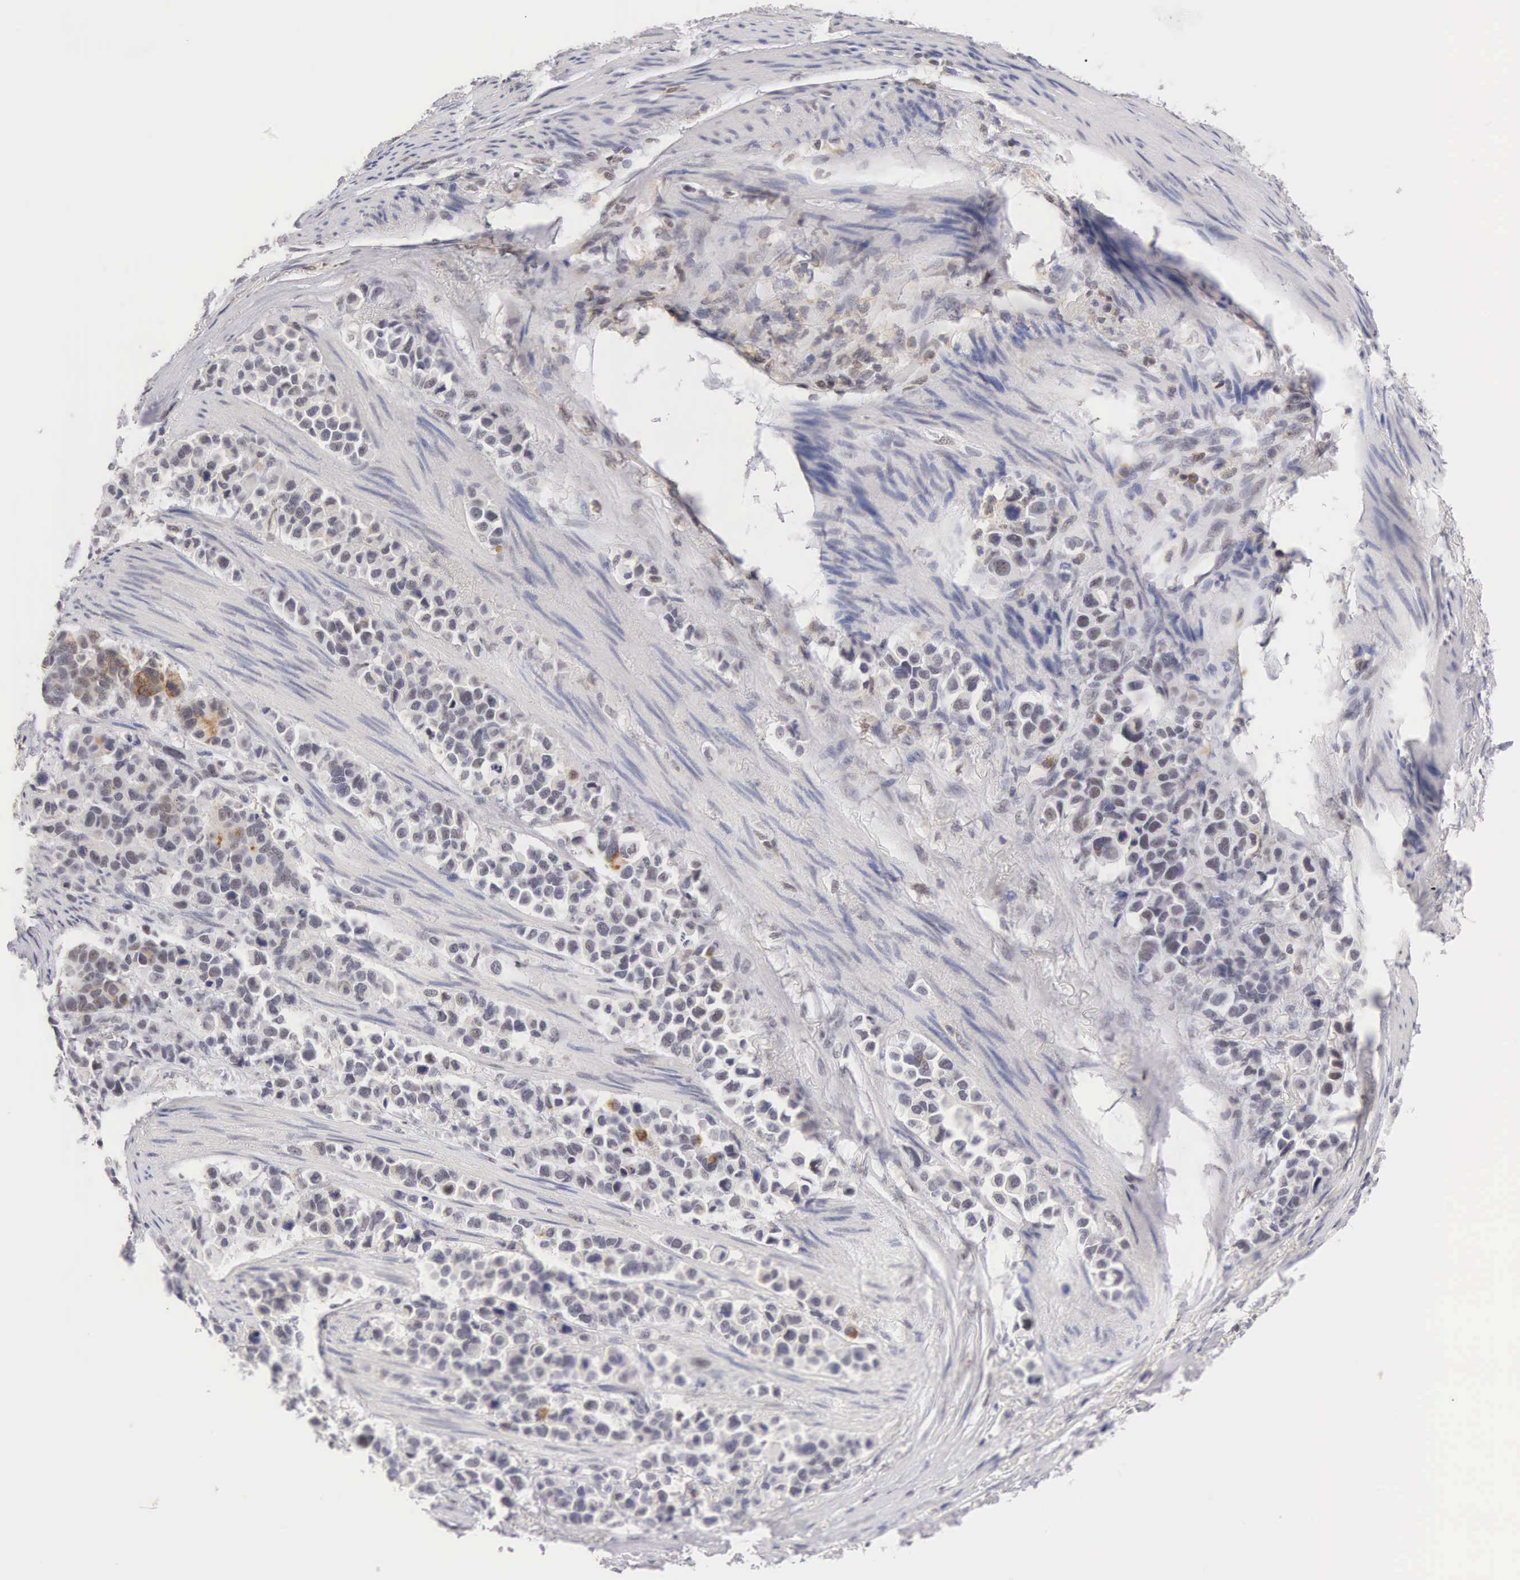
{"staining": {"intensity": "negative", "quantity": "none", "location": "none"}, "tissue": "stomach cancer", "cell_type": "Tumor cells", "image_type": "cancer", "snomed": [{"axis": "morphology", "description": "Adenocarcinoma, NOS"}, {"axis": "topography", "description": "Stomach, upper"}], "caption": "Stomach adenocarcinoma stained for a protein using immunohistochemistry (IHC) displays no staining tumor cells.", "gene": "FAM47A", "patient": {"sex": "male", "age": 71}}